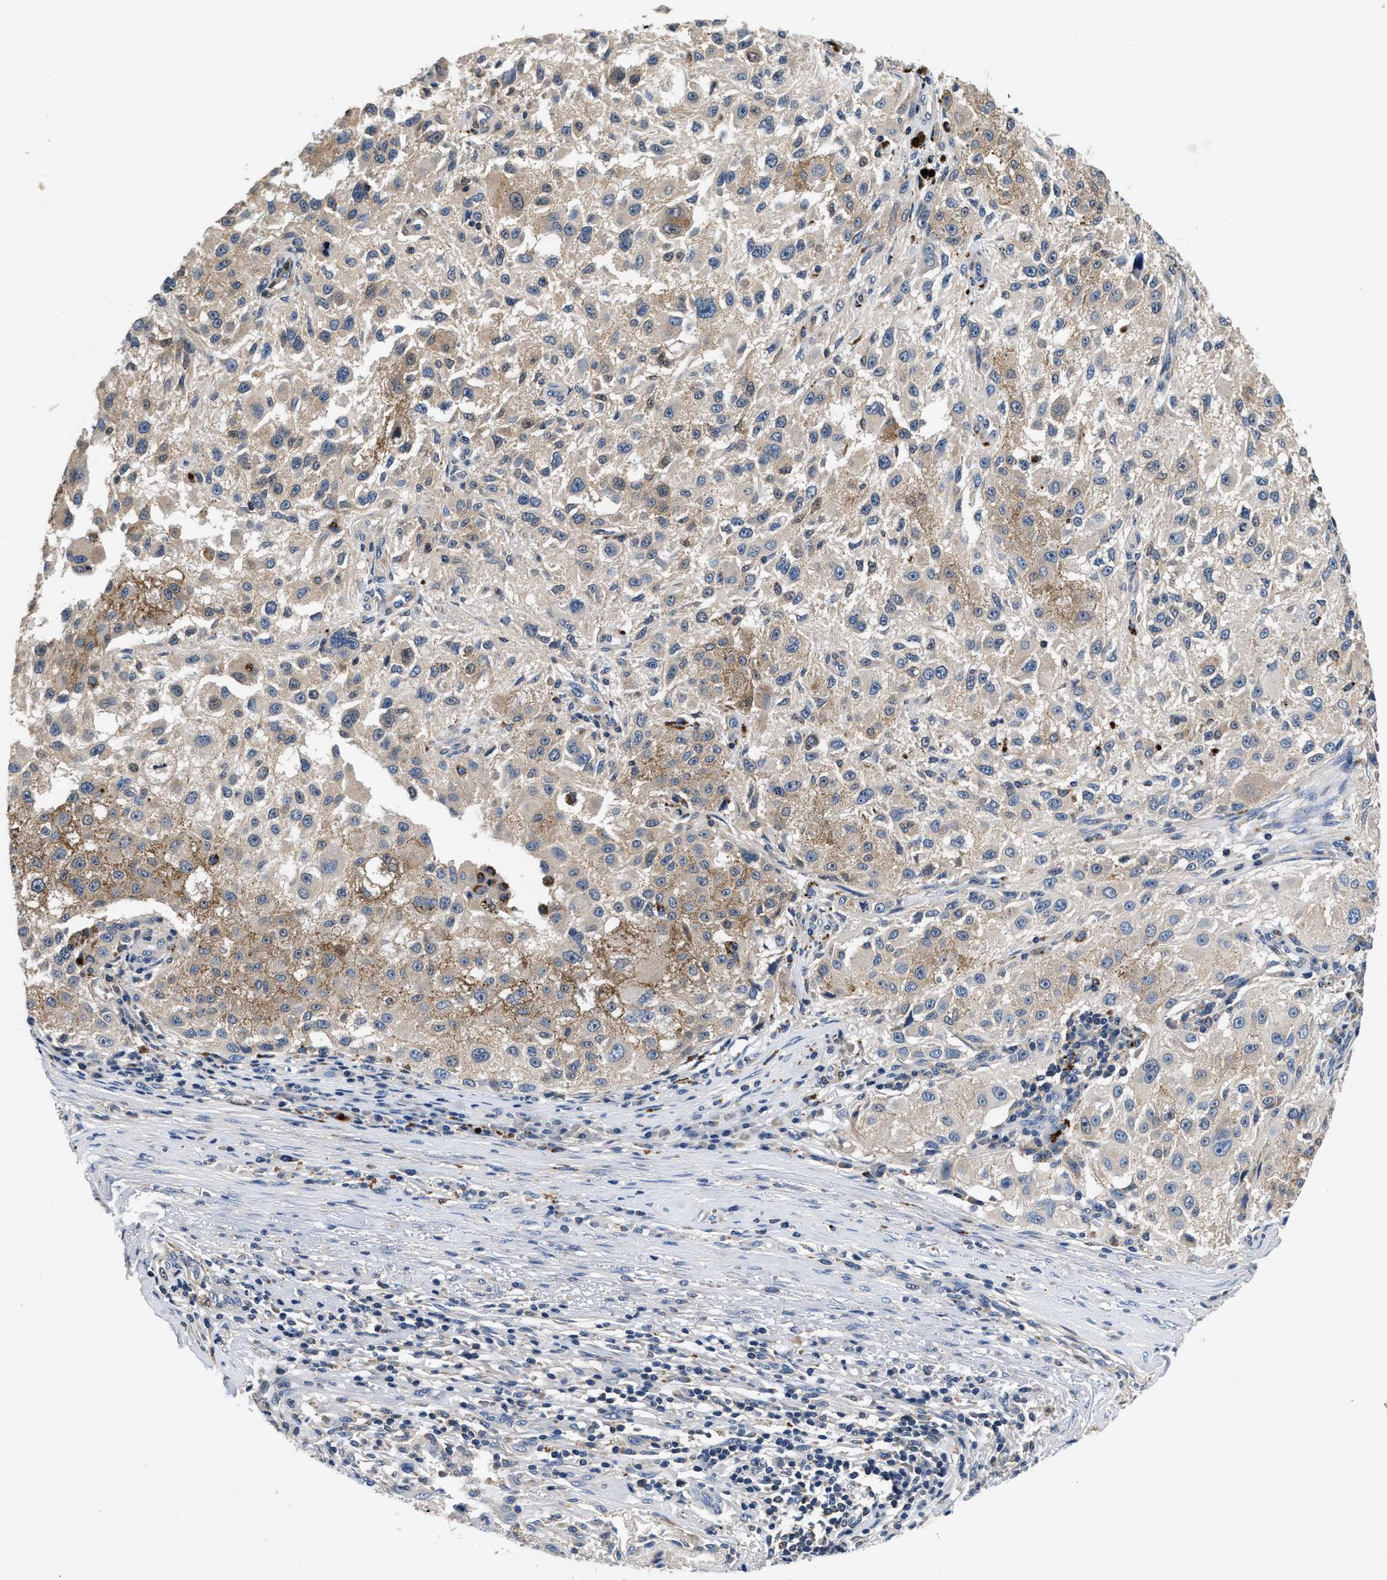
{"staining": {"intensity": "weak", "quantity": "25%-75%", "location": "cytoplasmic/membranous"}, "tissue": "melanoma", "cell_type": "Tumor cells", "image_type": "cancer", "snomed": [{"axis": "morphology", "description": "Necrosis, NOS"}, {"axis": "morphology", "description": "Malignant melanoma, NOS"}, {"axis": "topography", "description": "Skin"}], "caption": "Immunohistochemical staining of human malignant melanoma displays weak cytoplasmic/membranous protein expression in about 25%-75% of tumor cells.", "gene": "ANKIB1", "patient": {"sex": "female", "age": 87}}